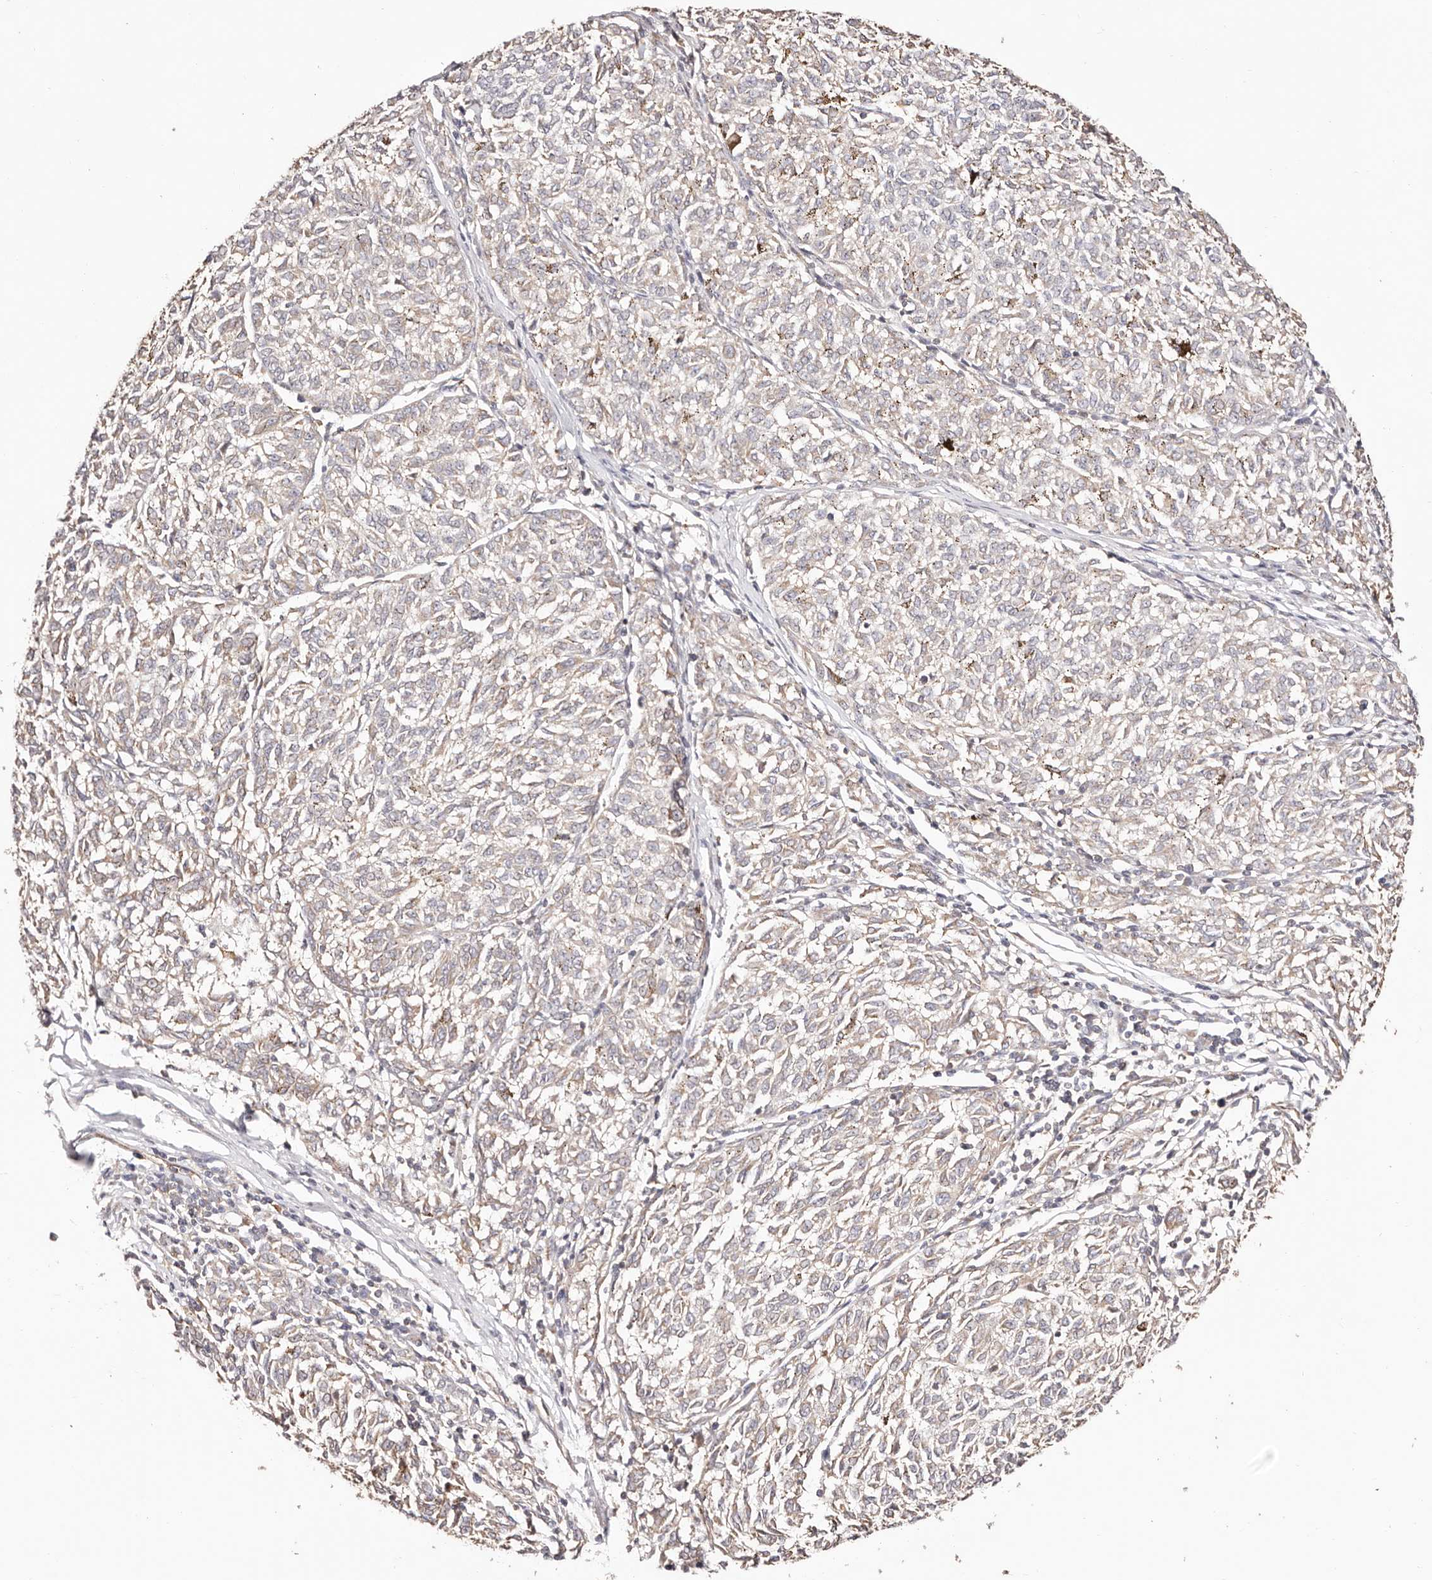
{"staining": {"intensity": "negative", "quantity": "none", "location": "none"}, "tissue": "melanoma", "cell_type": "Tumor cells", "image_type": "cancer", "snomed": [{"axis": "morphology", "description": "Malignant melanoma, NOS"}, {"axis": "topography", "description": "Skin"}], "caption": "The immunohistochemistry (IHC) photomicrograph has no significant expression in tumor cells of malignant melanoma tissue. (Brightfield microscopy of DAB (3,3'-diaminobenzidine) immunohistochemistry at high magnification).", "gene": "MAPK1", "patient": {"sex": "female", "age": 72}}